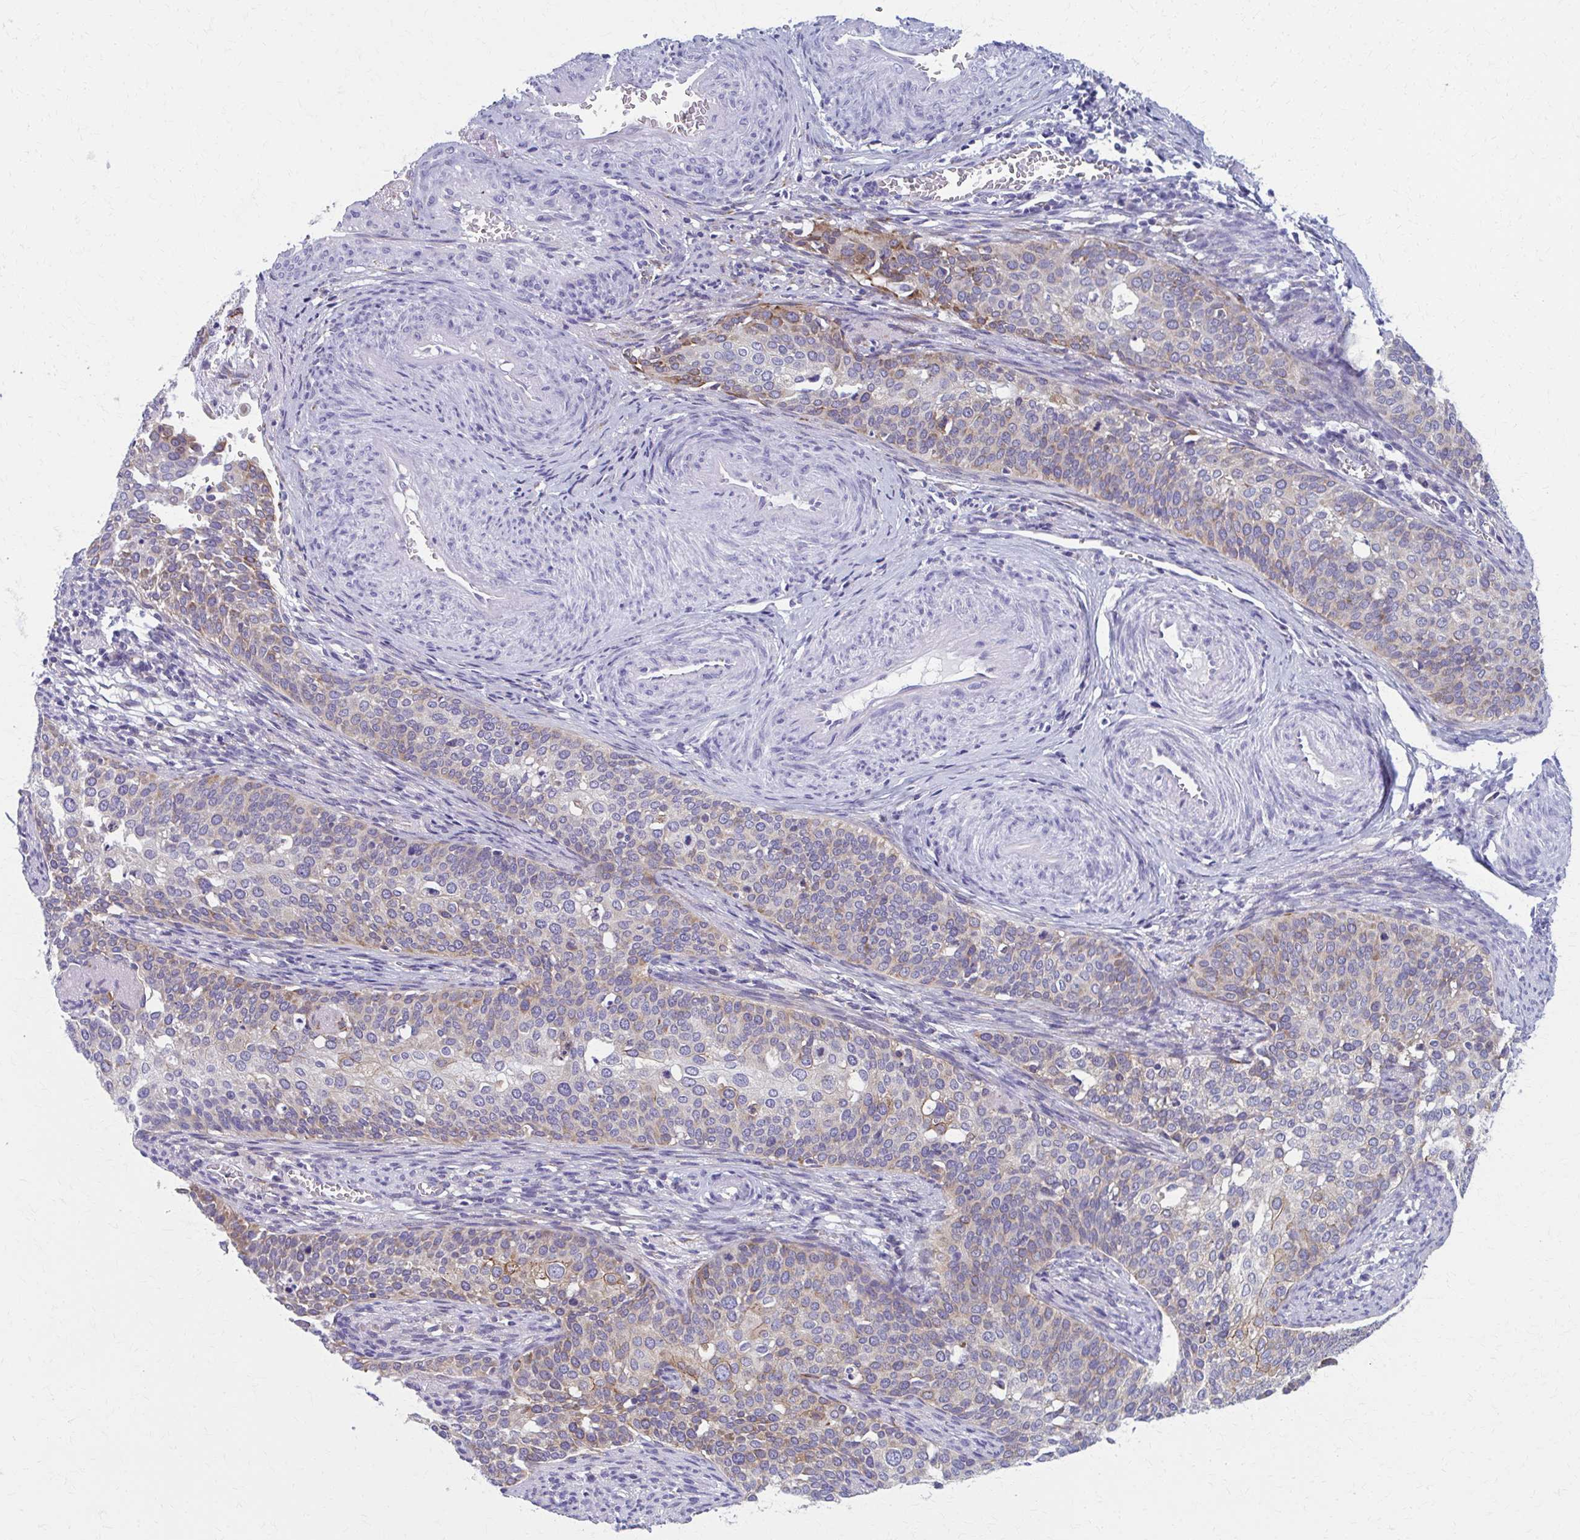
{"staining": {"intensity": "moderate", "quantity": "<25%", "location": "cytoplasmic/membranous"}, "tissue": "cervical cancer", "cell_type": "Tumor cells", "image_type": "cancer", "snomed": [{"axis": "morphology", "description": "Squamous cell carcinoma, NOS"}, {"axis": "topography", "description": "Cervix"}], "caption": "The image demonstrates immunohistochemical staining of cervical cancer. There is moderate cytoplasmic/membranous positivity is seen in about <25% of tumor cells.", "gene": "SPATS2L", "patient": {"sex": "female", "age": 44}}